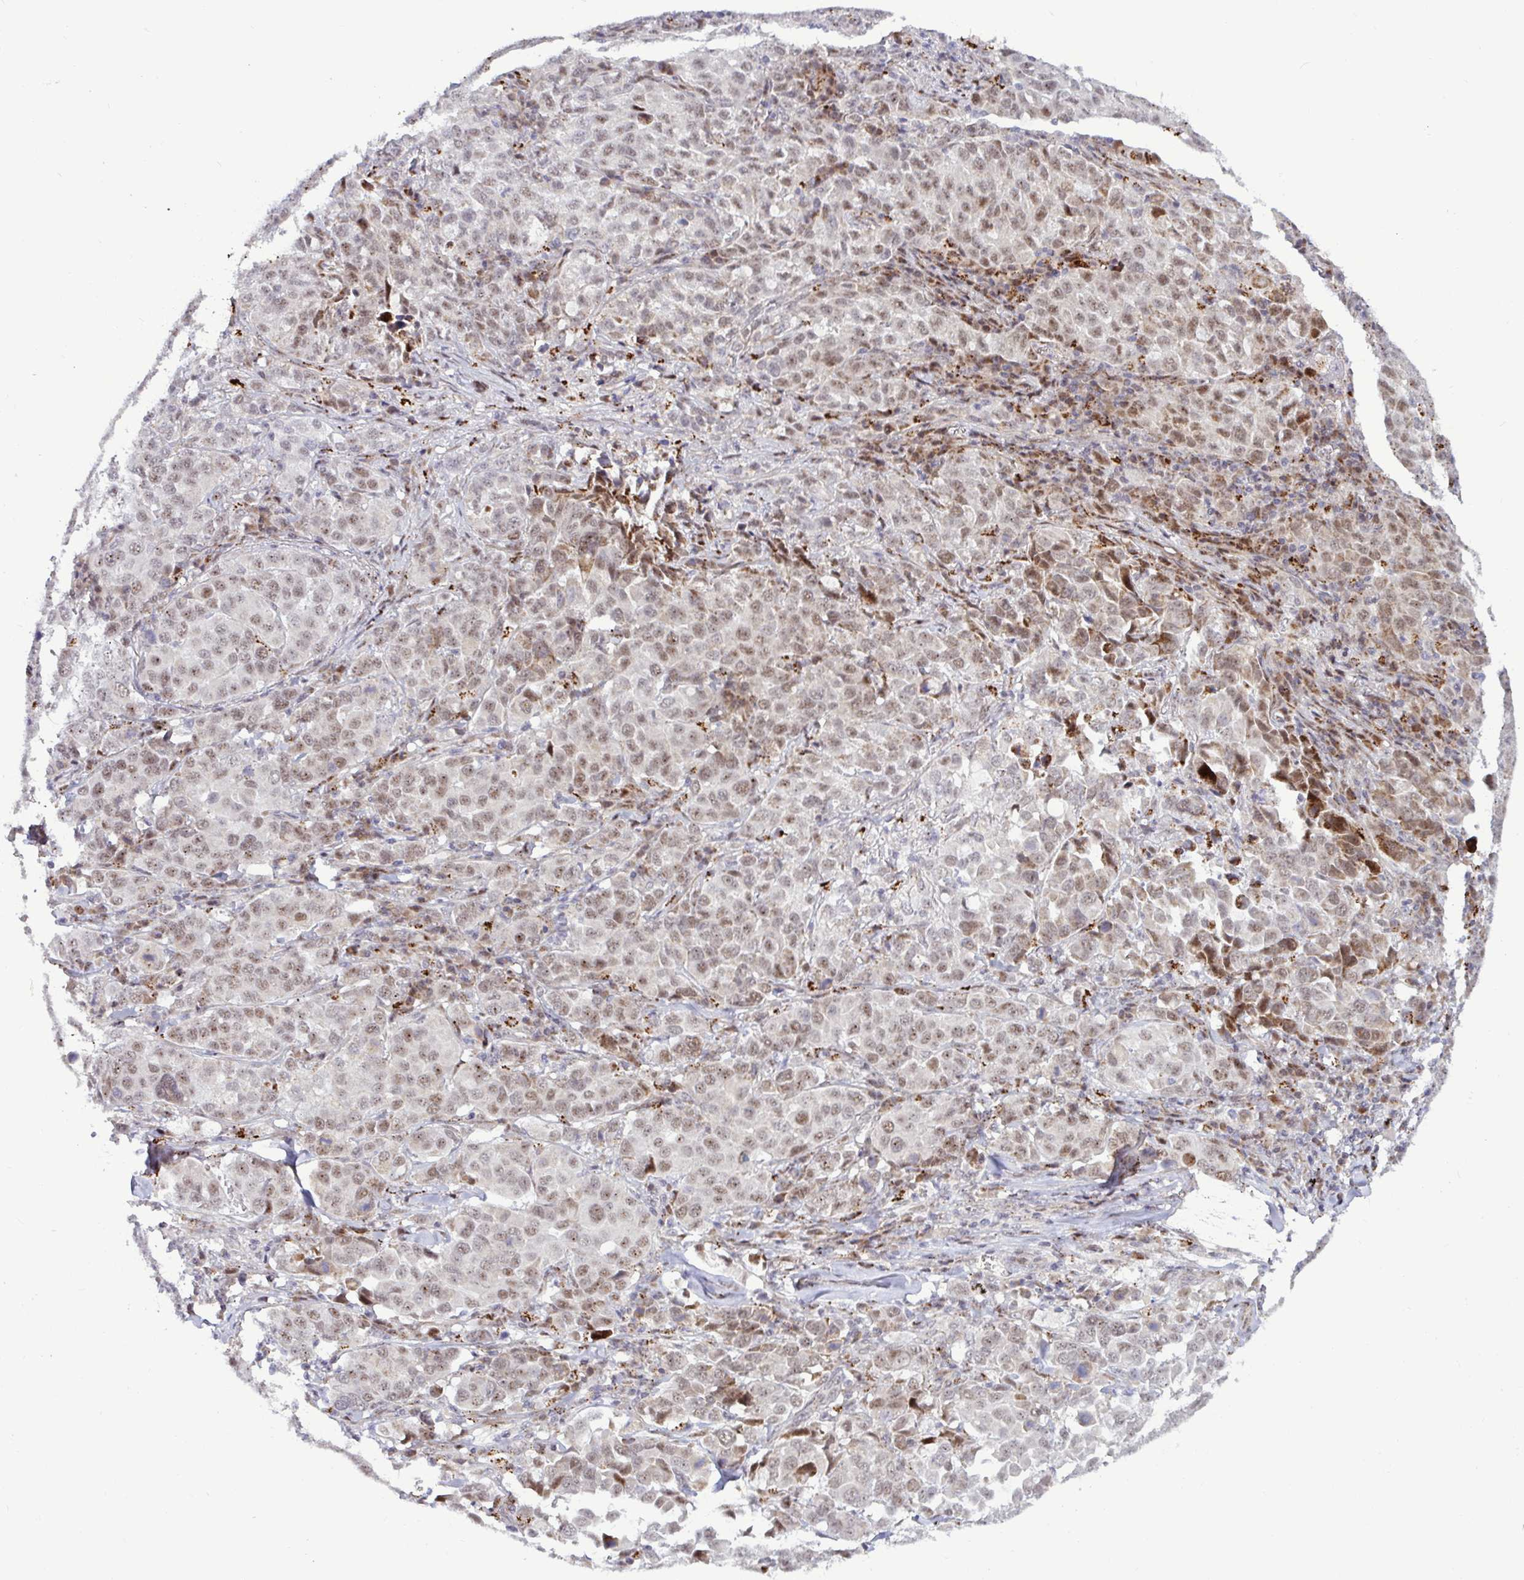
{"staining": {"intensity": "weak", "quantity": ">75%", "location": "cytoplasmic/membranous,nuclear"}, "tissue": "lung cancer", "cell_type": "Tumor cells", "image_type": "cancer", "snomed": [{"axis": "morphology", "description": "Adenocarcinoma, NOS"}, {"axis": "morphology", "description": "Adenocarcinoma, metastatic, NOS"}, {"axis": "topography", "description": "Lymph node"}, {"axis": "topography", "description": "Lung"}], "caption": "IHC (DAB) staining of lung cancer (metastatic adenocarcinoma) exhibits weak cytoplasmic/membranous and nuclear protein expression in about >75% of tumor cells. The protein is stained brown, and the nuclei are stained in blue (DAB IHC with brightfield microscopy, high magnification).", "gene": "DZIP1", "patient": {"sex": "female", "age": 65}}